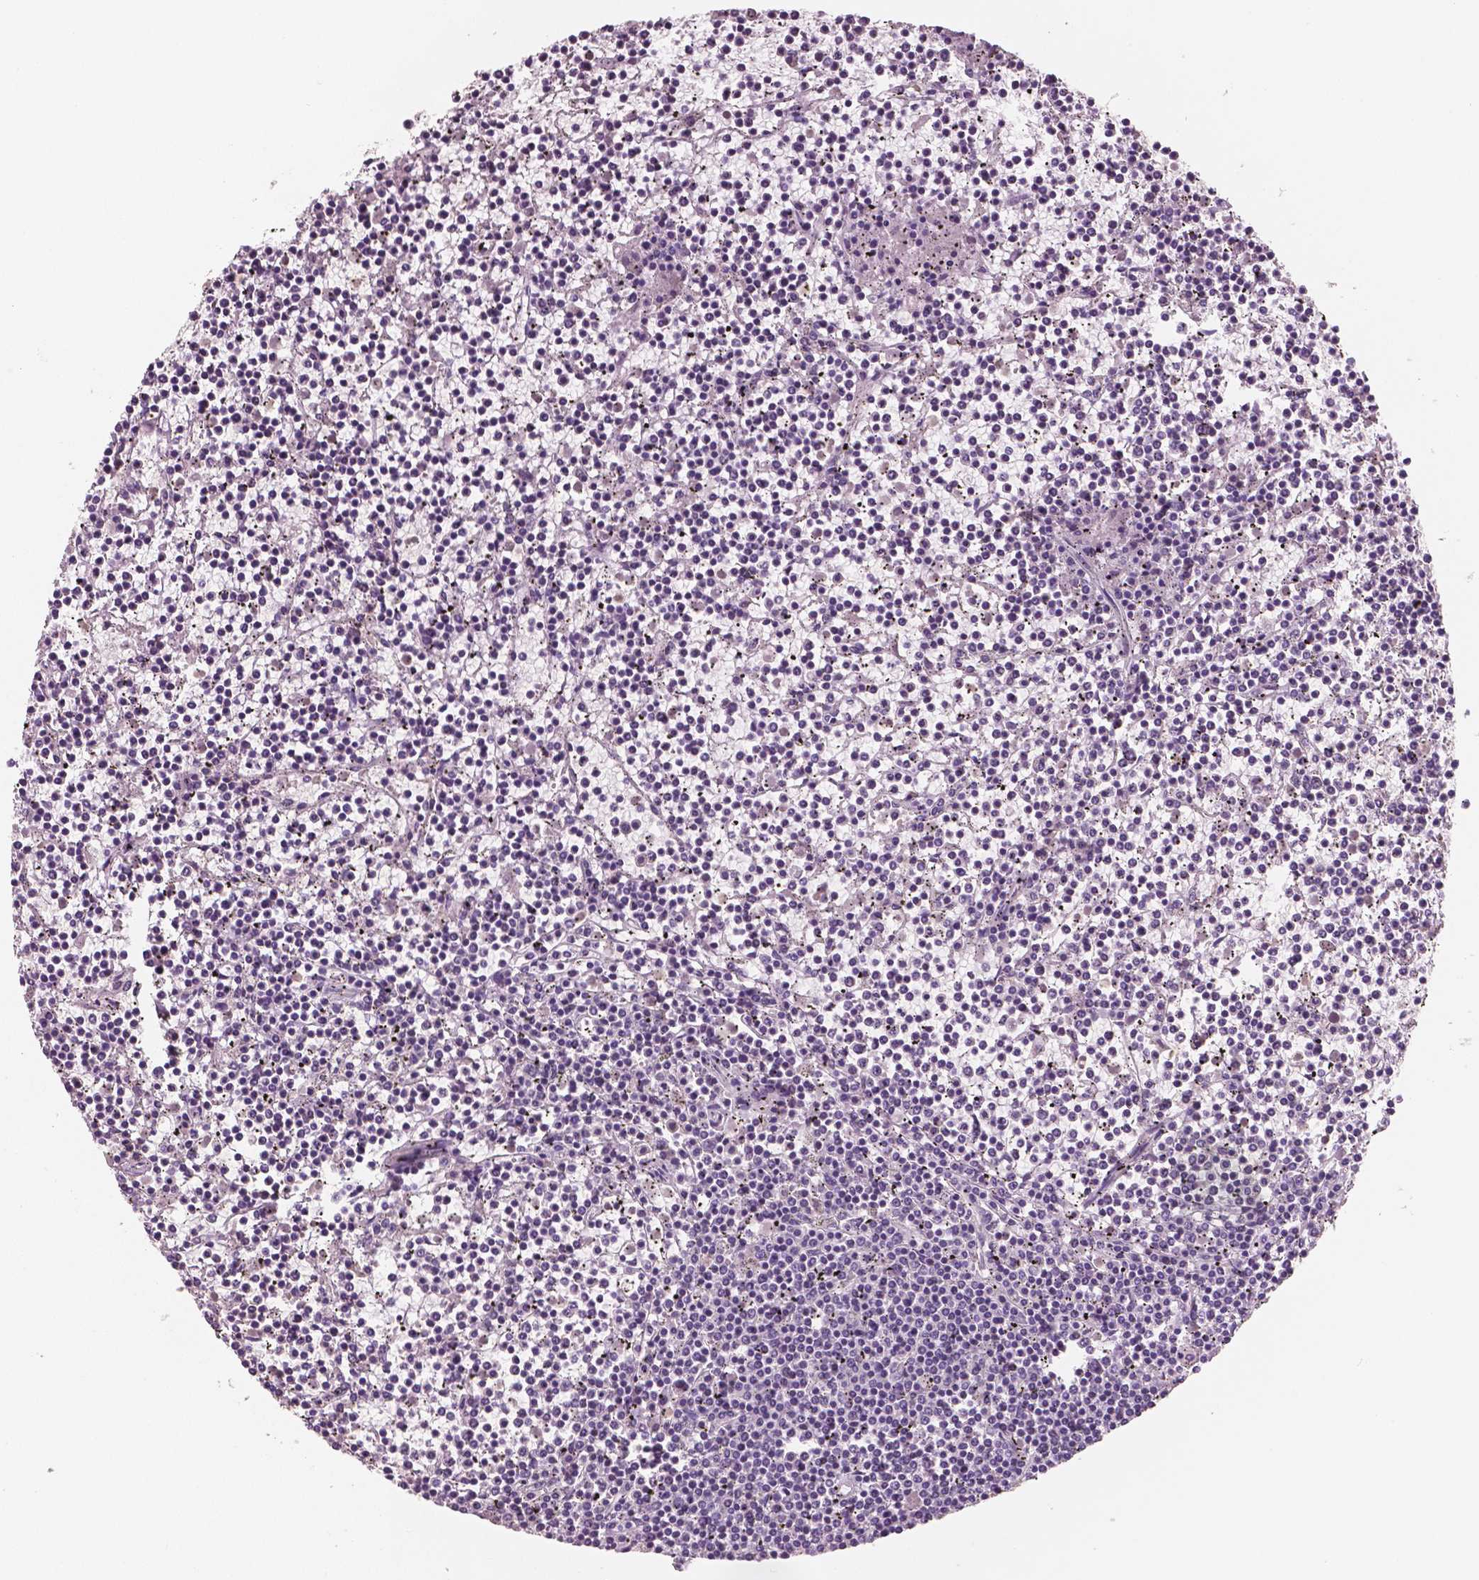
{"staining": {"intensity": "negative", "quantity": "none", "location": "none"}, "tissue": "lymphoma", "cell_type": "Tumor cells", "image_type": "cancer", "snomed": [{"axis": "morphology", "description": "Malignant lymphoma, non-Hodgkin's type, Low grade"}, {"axis": "topography", "description": "Spleen"}], "caption": "Lymphoma stained for a protein using immunohistochemistry (IHC) exhibits no staining tumor cells.", "gene": "NECAB1", "patient": {"sex": "female", "age": 19}}